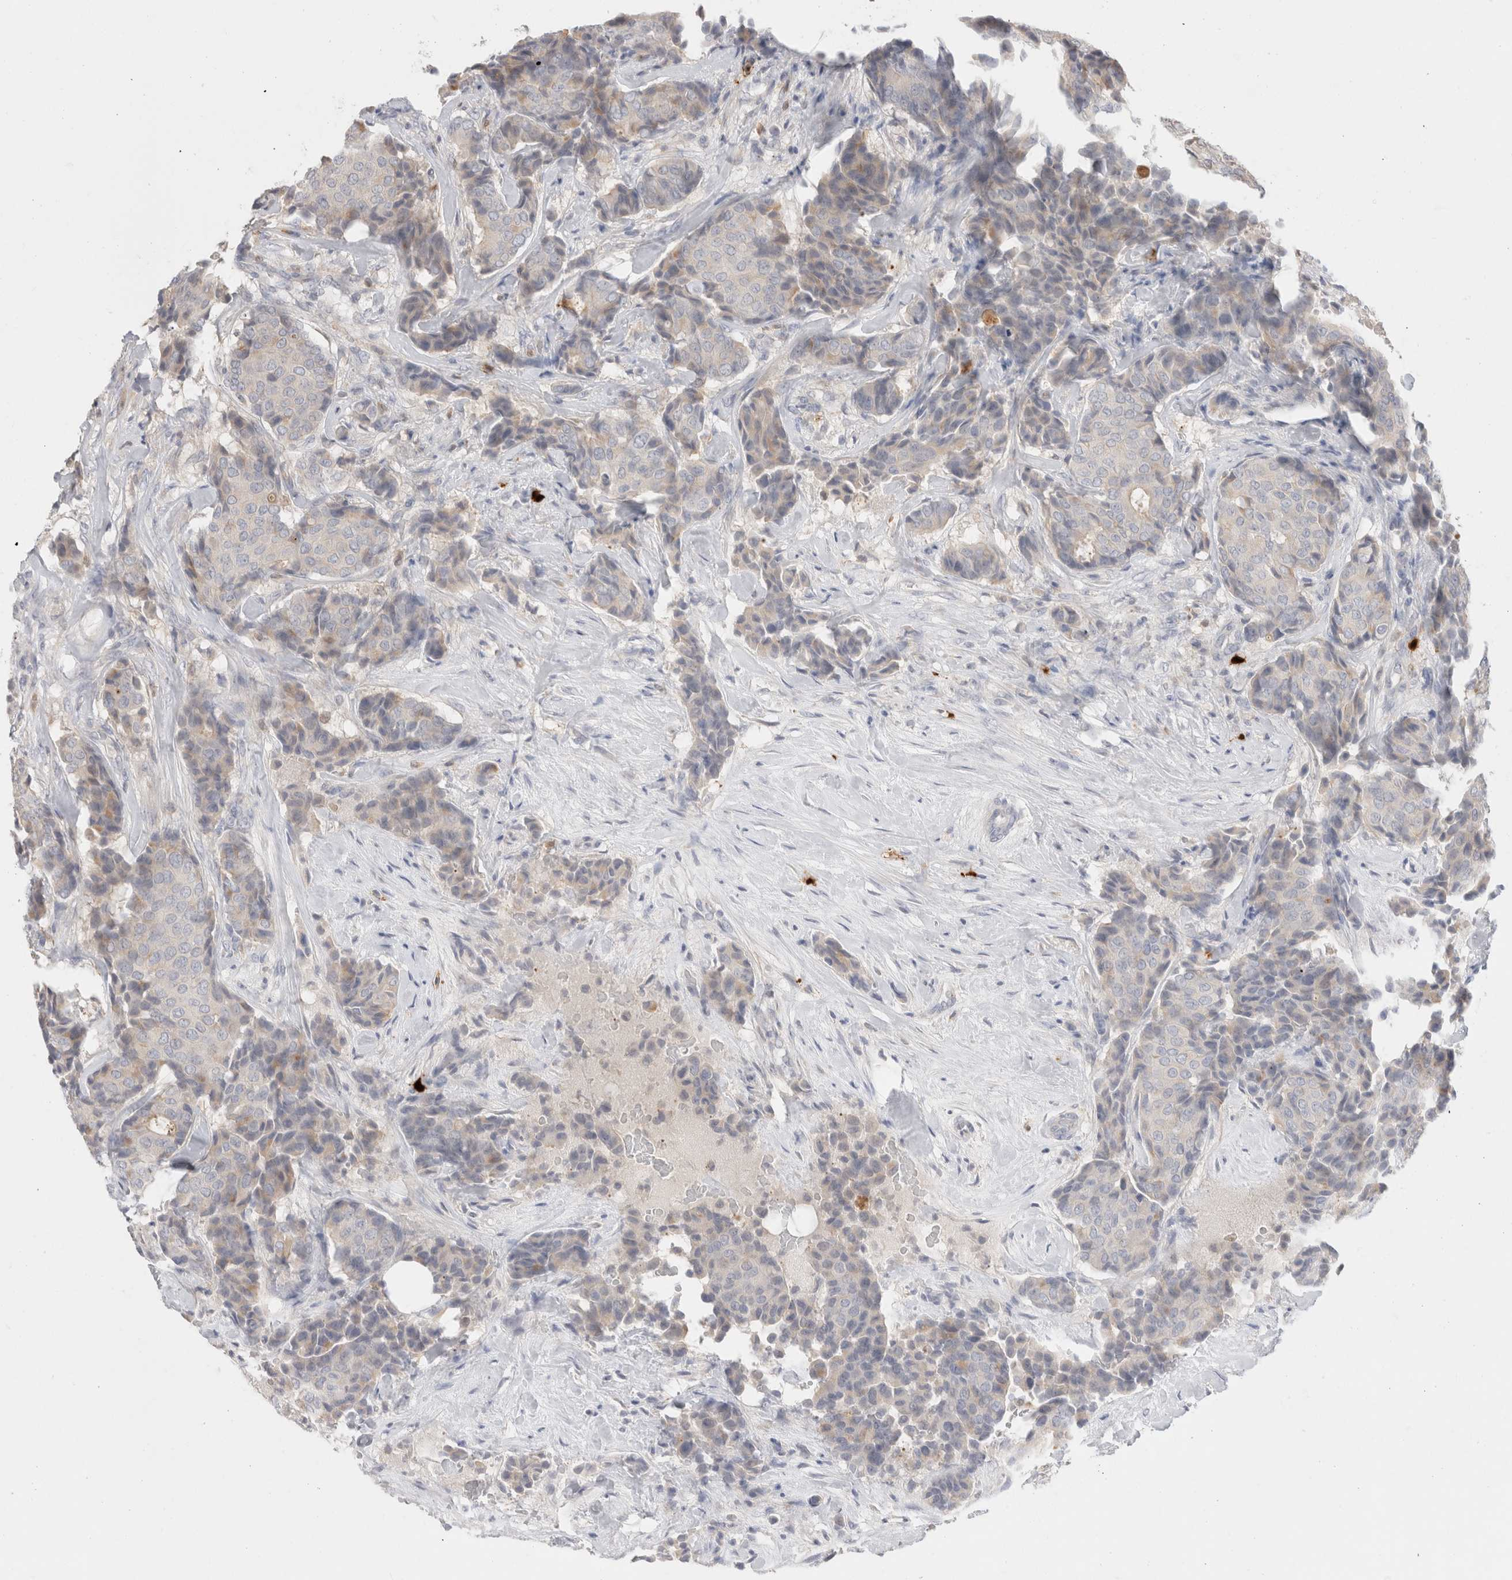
{"staining": {"intensity": "negative", "quantity": "none", "location": "none"}, "tissue": "breast cancer", "cell_type": "Tumor cells", "image_type": "cancer", "snomed": [{"axis": "morphology", "description": "Duct carcinoma"}, {"axis": "topography", "description": "Breast"}], "caption": "This is an immunohistochemistry image of human breast cancer. There is no staining in tumor cells.", "gene": "HPGDS", "patient": {"sex": "female", "age": 75}}